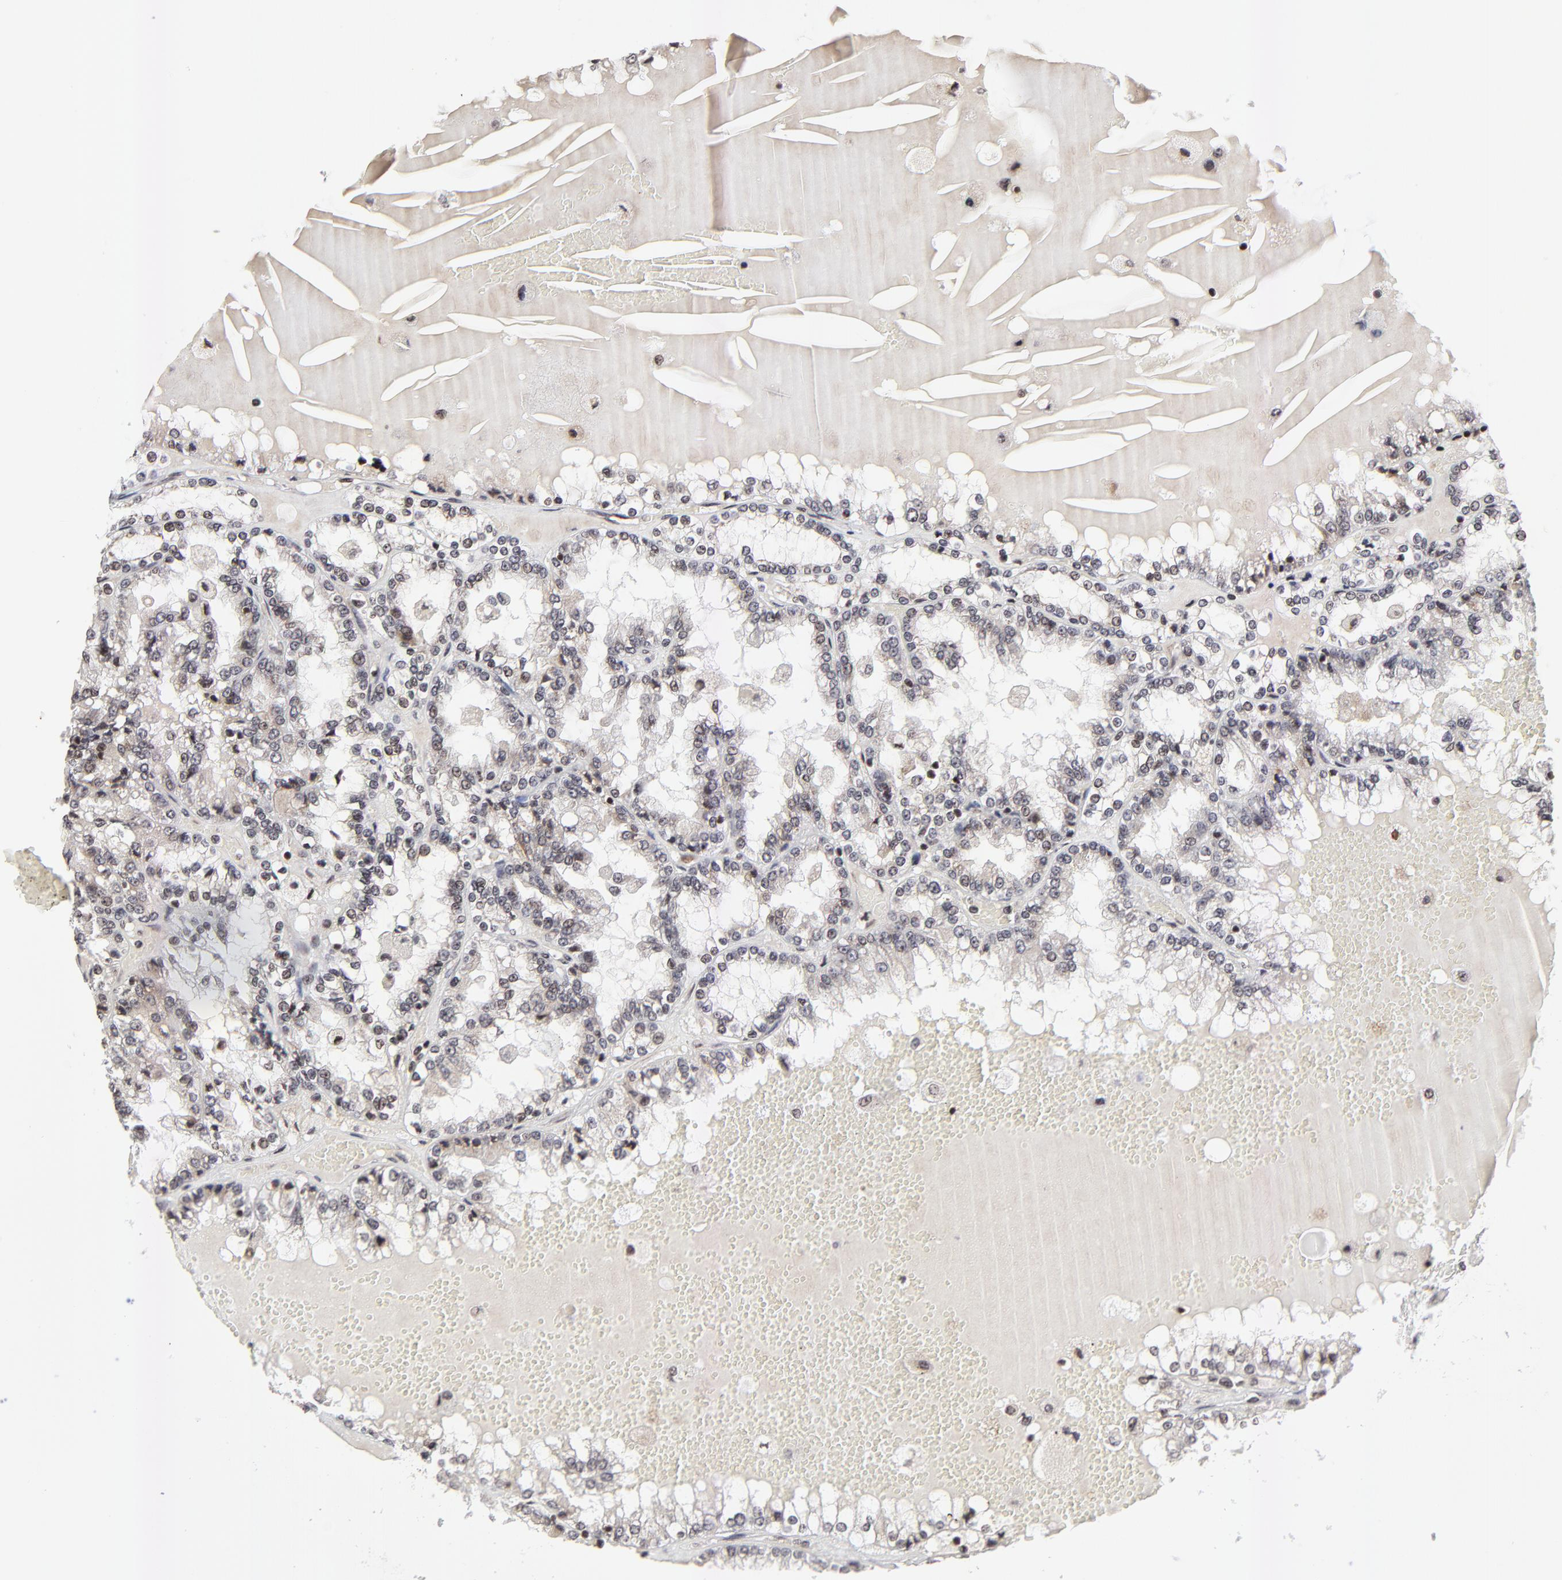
{"staining": {"intensity": "weak", "quantity": "<25%", "location": "nuclear"}, "tissue": "renal cancer", "cell_type": "Tumor cells", "image_type": "cancer", "snomed": [{"axis": "morphology", "description": "Adenocarcinoma, NOS"}, {"axis": "topography", "description": "Kidney"}], "caption": "Immunohistochemistry (IHC) histopathology image of human renal adenocarcinoma stained for a protein (brown), which reveals no expression in tumor cells. The staining was performed using DAB to visualize the protein expression in brown, while the nuclei were stained in blue with hematoxylin (Magnification: 20x).", "gene": "ZNF777", "patient": {"sex": "female", "age": 56}}